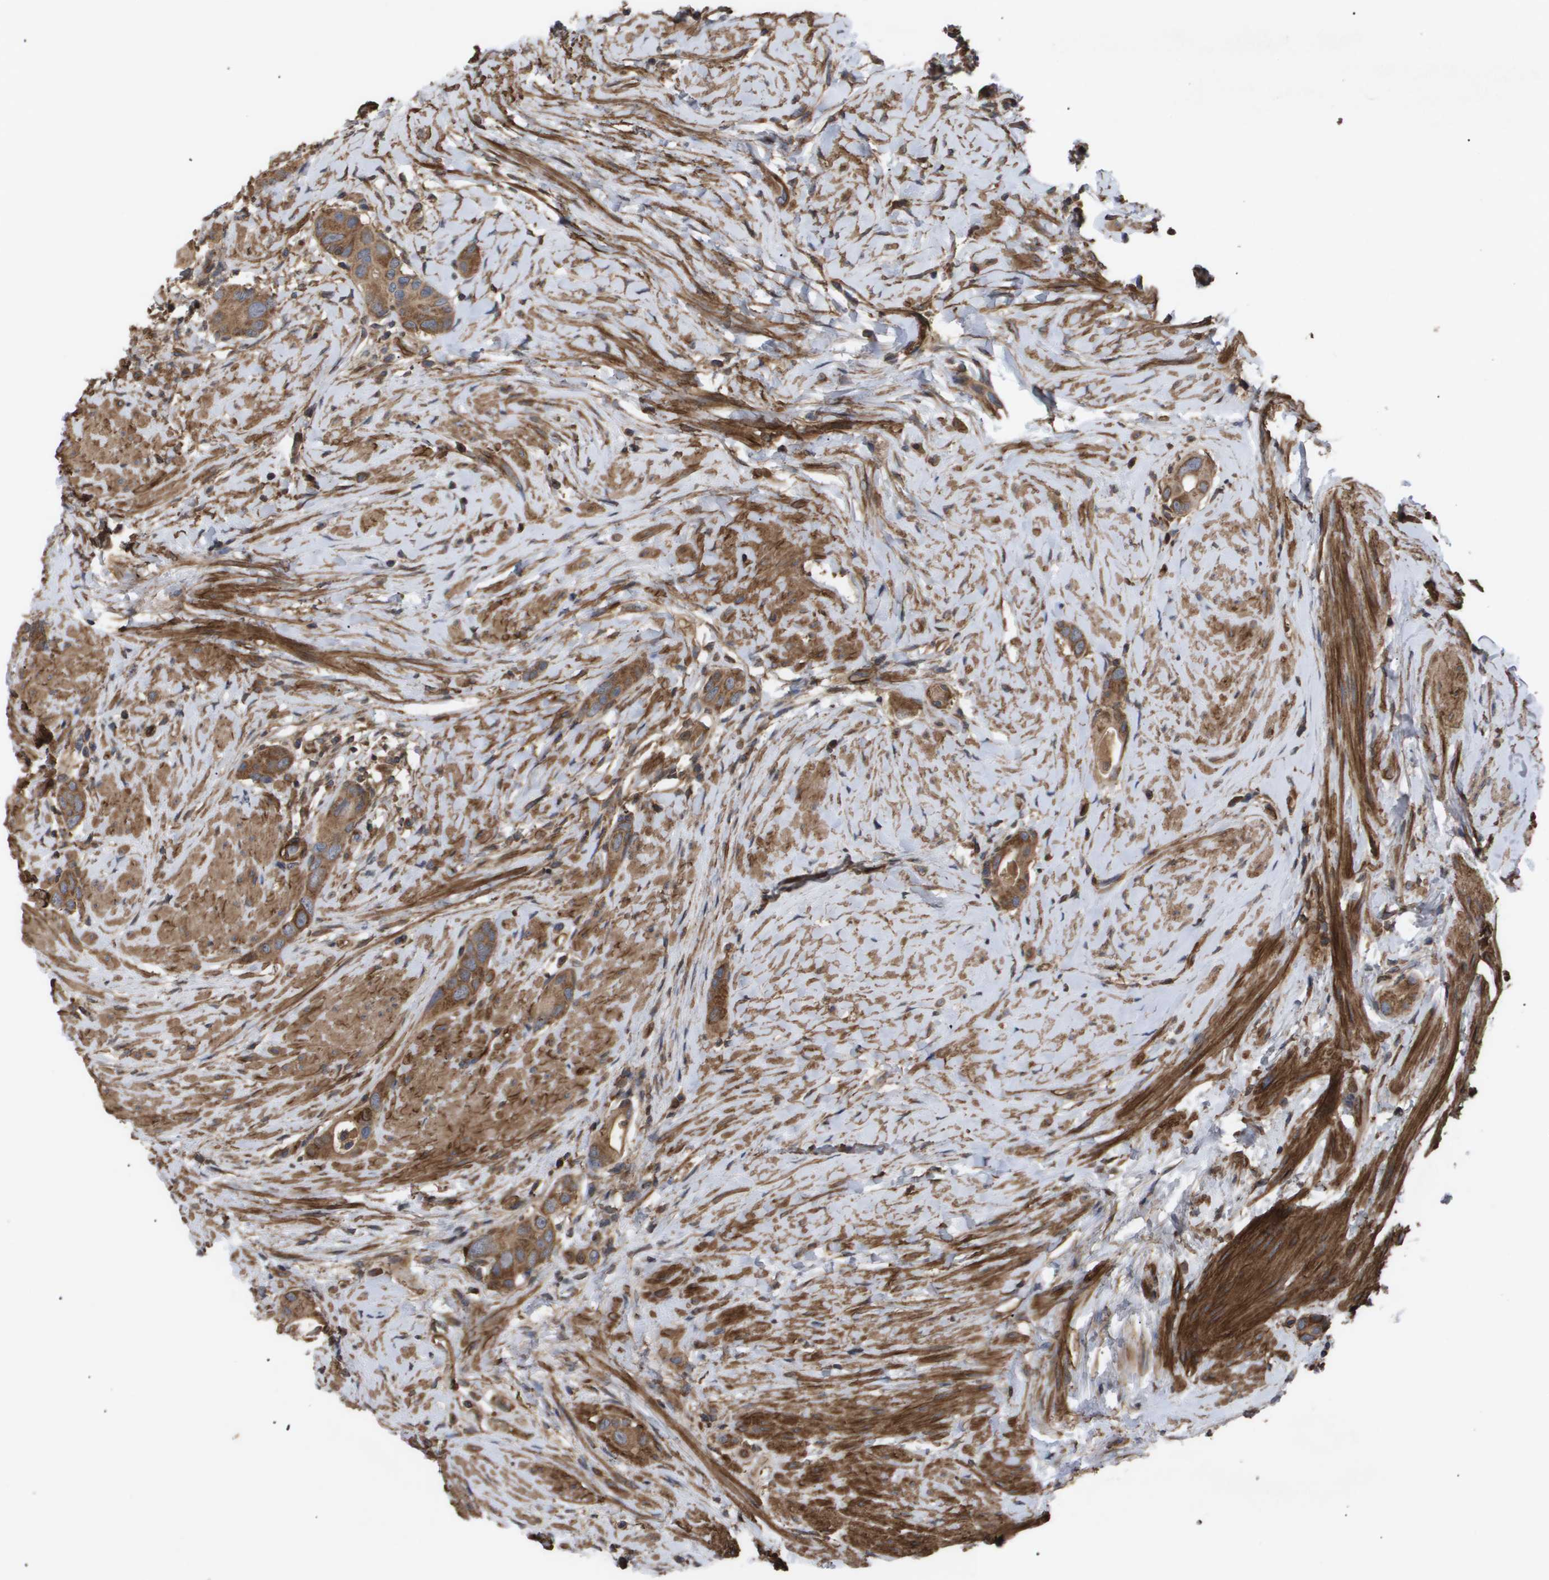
{"staining": {"intensity": "moderate", "quantity": ">75%", "location": "cytoplasmic/membranous"}, "tissue": "colorectal cancer", "cell_type": "Tumor cells", "image_type": "cancer", "snomed": [{"axis": "morphology", "description": "Adenocarcinoma, NOS"}, {"axis": "topography", "description": "Rectum"}], "caption": "Immunohistochemistry (IHC) histopathology image of neoplastic tissue: human adenocarcinoma (colorectal) stained using IHC reveals medium levels of moderate protein expression localized specifically in the cytoplasmic/membranous of tumor cells, appearing as a cytoplasmic/membranous brown color.", "gene": "TNS1", "patient": {"sex": "male", "age": 51}}